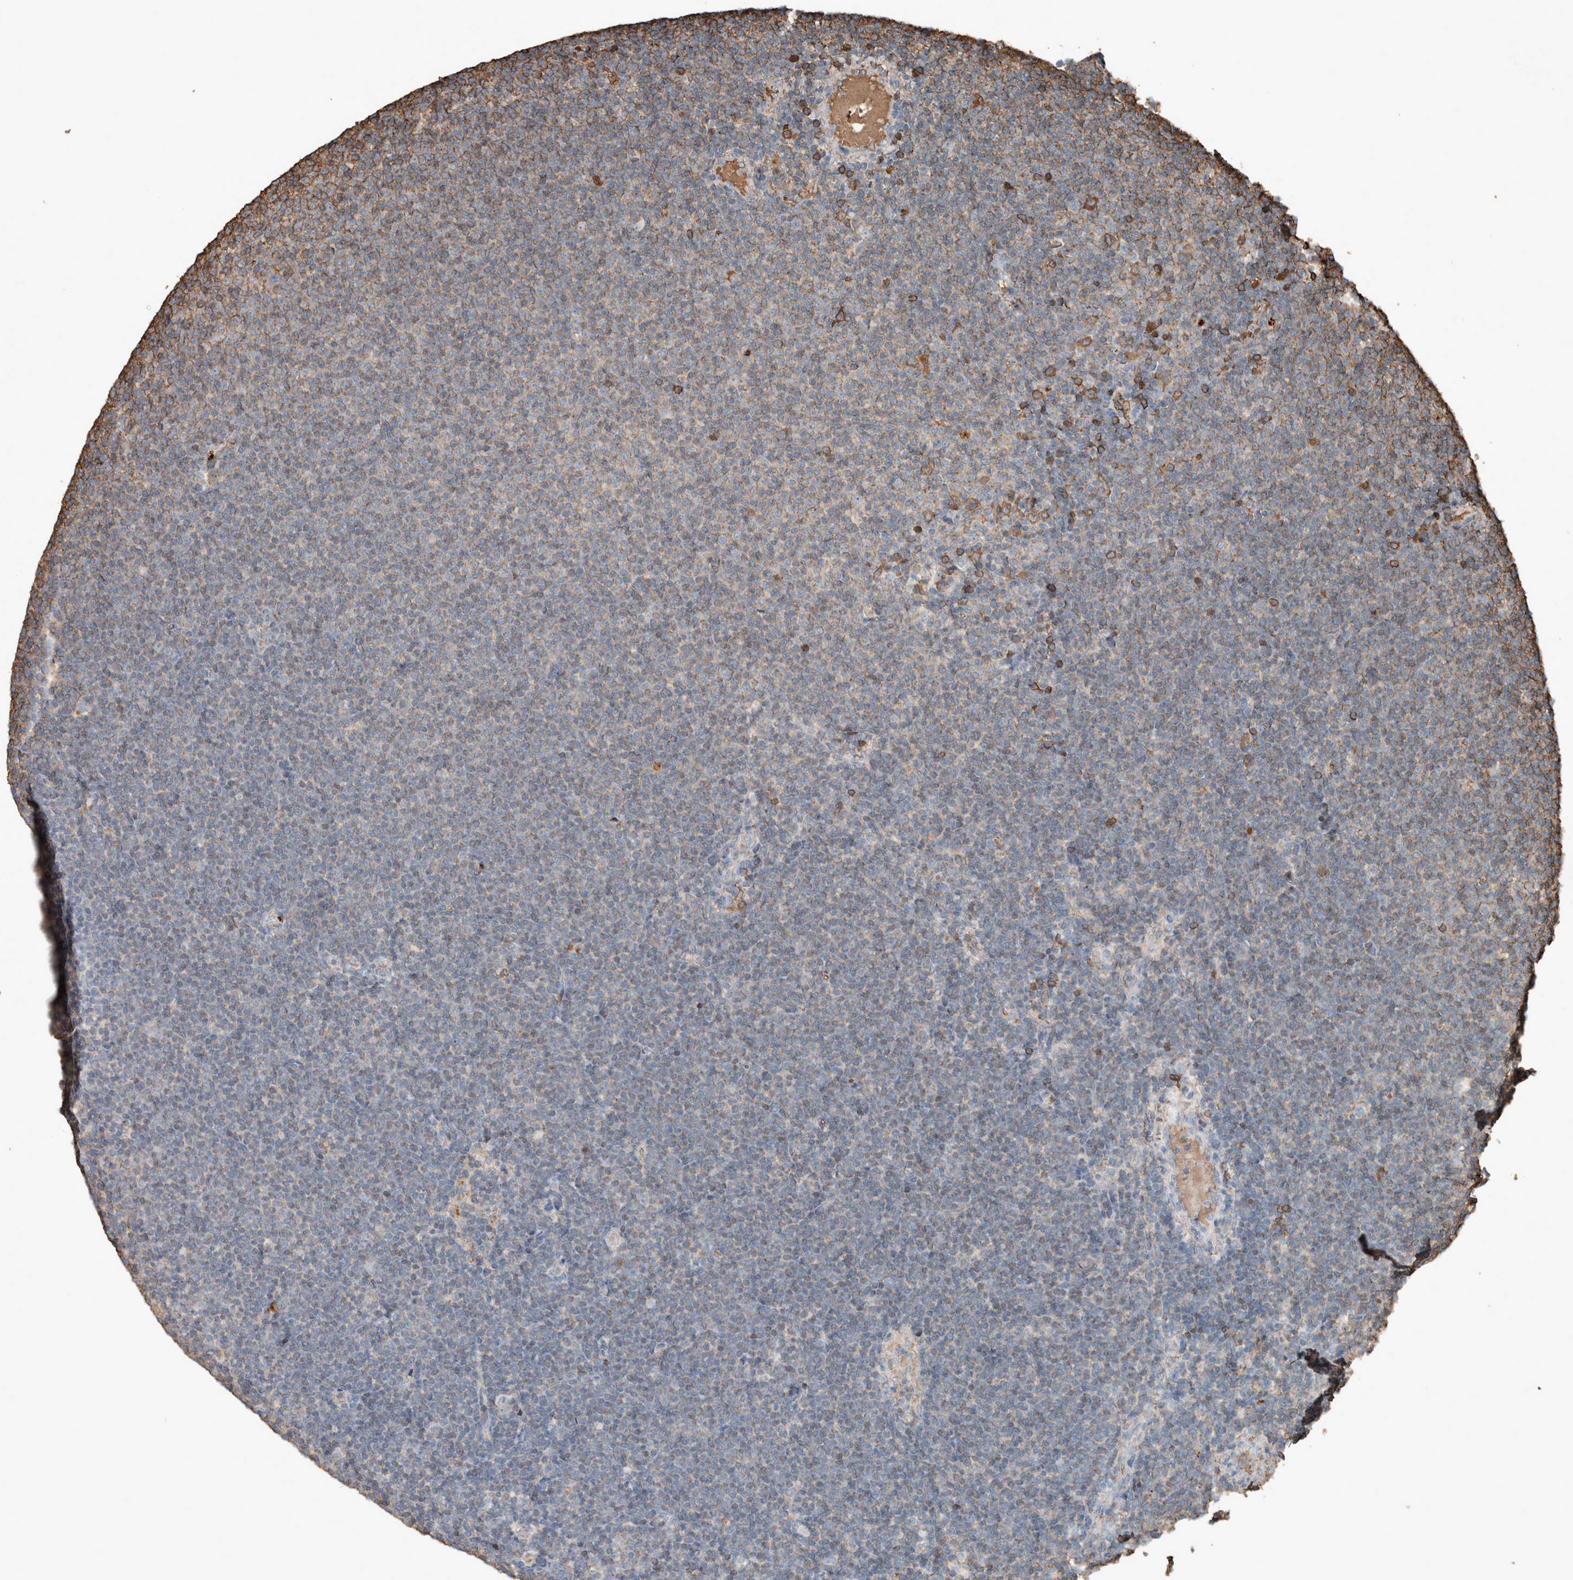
{"staining": {"intensity": "weak", "quantity": "<25%", "location": "cytoplasmic/membranous"}, "tissue": "lymphoma", "cell_type": "Tumor cells", "image_type": "cancer", "snomed": [{"axis": "morphology", "description": "Malignant lymphoma, non-Hodgkin's type, Low grade"}, {"axis": "topography", "description": "Lymph node"}], "caption": "The image exhibits no significant expression in tumor cells of malignant lymphoma, non-Hodgkin's type (low-grade).", "gene": "USP34", "patient": {"sex": "female", "age": 53}}